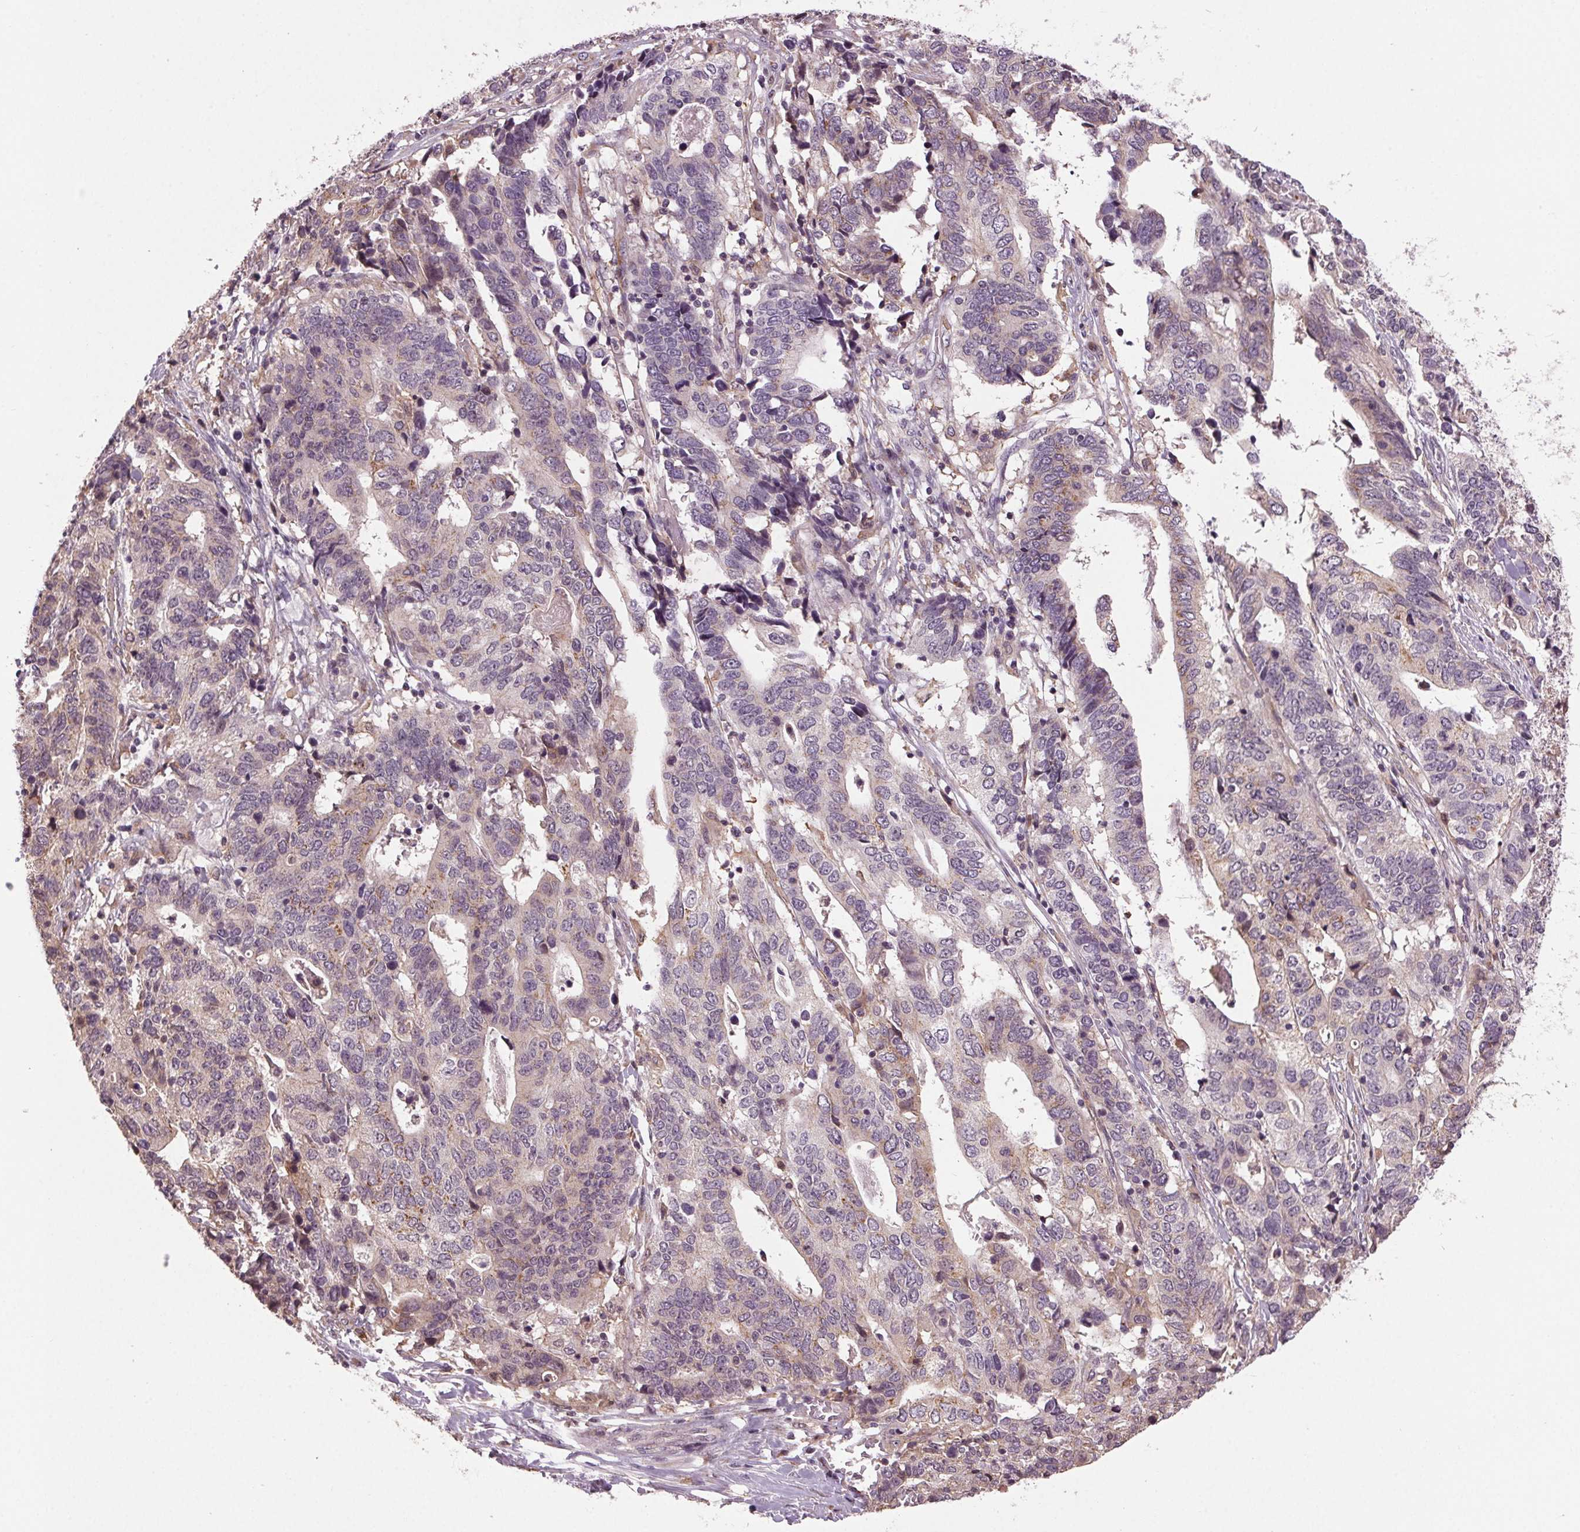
{"staining": {"intensity": "moderate", "quantity": "<25%", "location": "cytoplasmic/membranous"}, "tissue": "stomach cancer", "cell_type": "Tumor cells", "image_type": "cancer", "snomed": [{"axis": "morphology", "description": "Adenocarcinoma, NOS"}, {"axis": "topography", "description": "Stomach, upper"}], "caption": "Approximately <25% of tumor cells in human stomach adenocarcinoma reveal moderate cytoplasmic/membranous protein expression as visualized by brown immunohistochemical staining.", "gene": "BSDC1", "patient": {"sex": "female", "age": 67}}